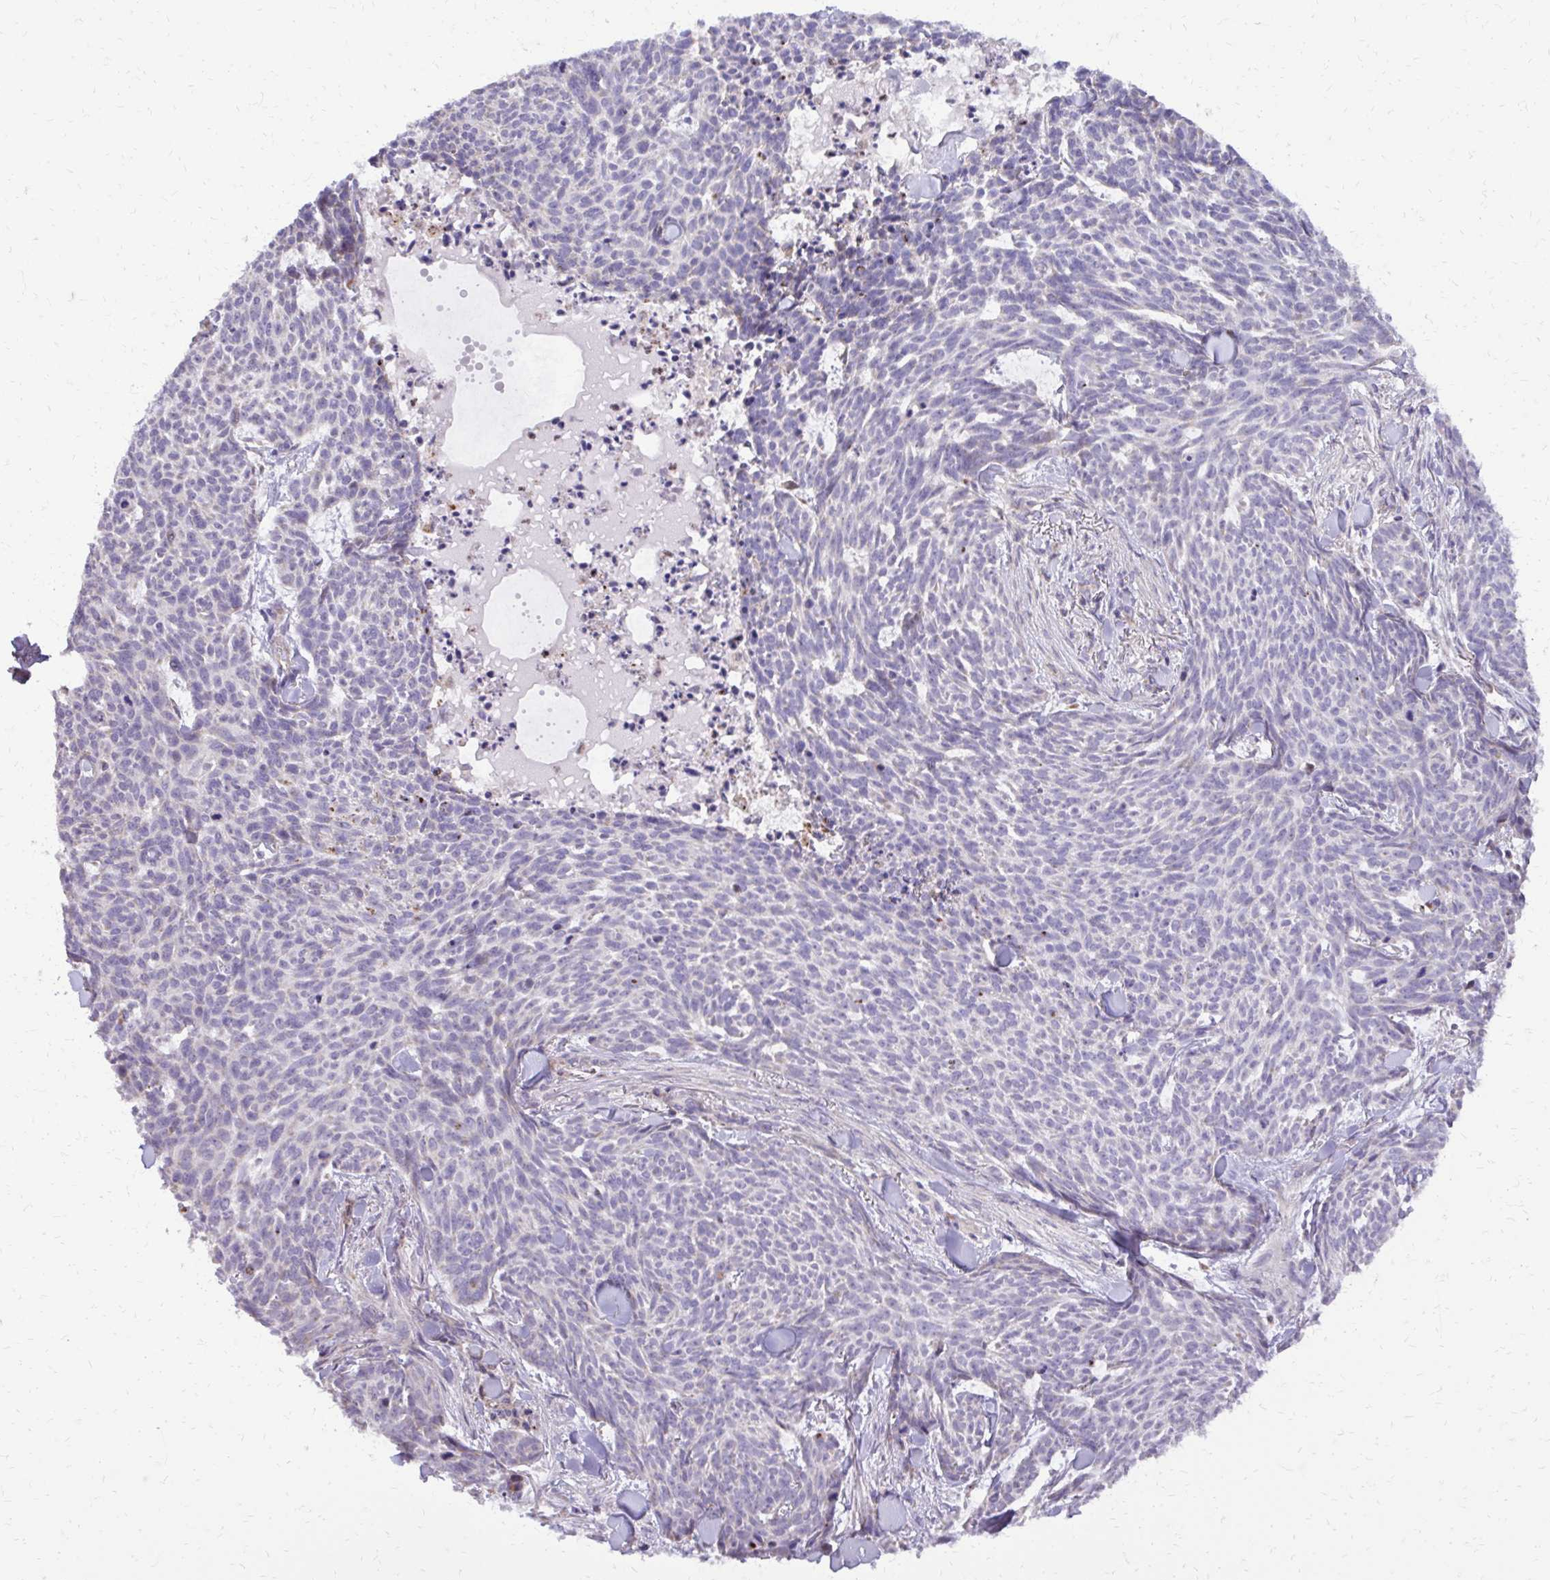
{"staining": {"intensity": "negative", "quantity": "none", "location": "none"}, "tissue": "skin cancer", "cell_type": "Tumor cells", "image_type": "cancer", "snomed": [{"axis": "morphology", "description": "Basal cell carcinoma"}, {"axis": "topography", "description": "Skin"}], "caption": "Immunohistochemistry (IHC) photomicrograph of neoplastic tissue: human skin basal cell carcinoma stained with DAB displays no significant protein staining in tumor cells. (Immunohistochemistry (IHC), brightfield microscopy, high magnification).", "gene": "ABCC3", "patient": {"sex": "female", "age": 93}}